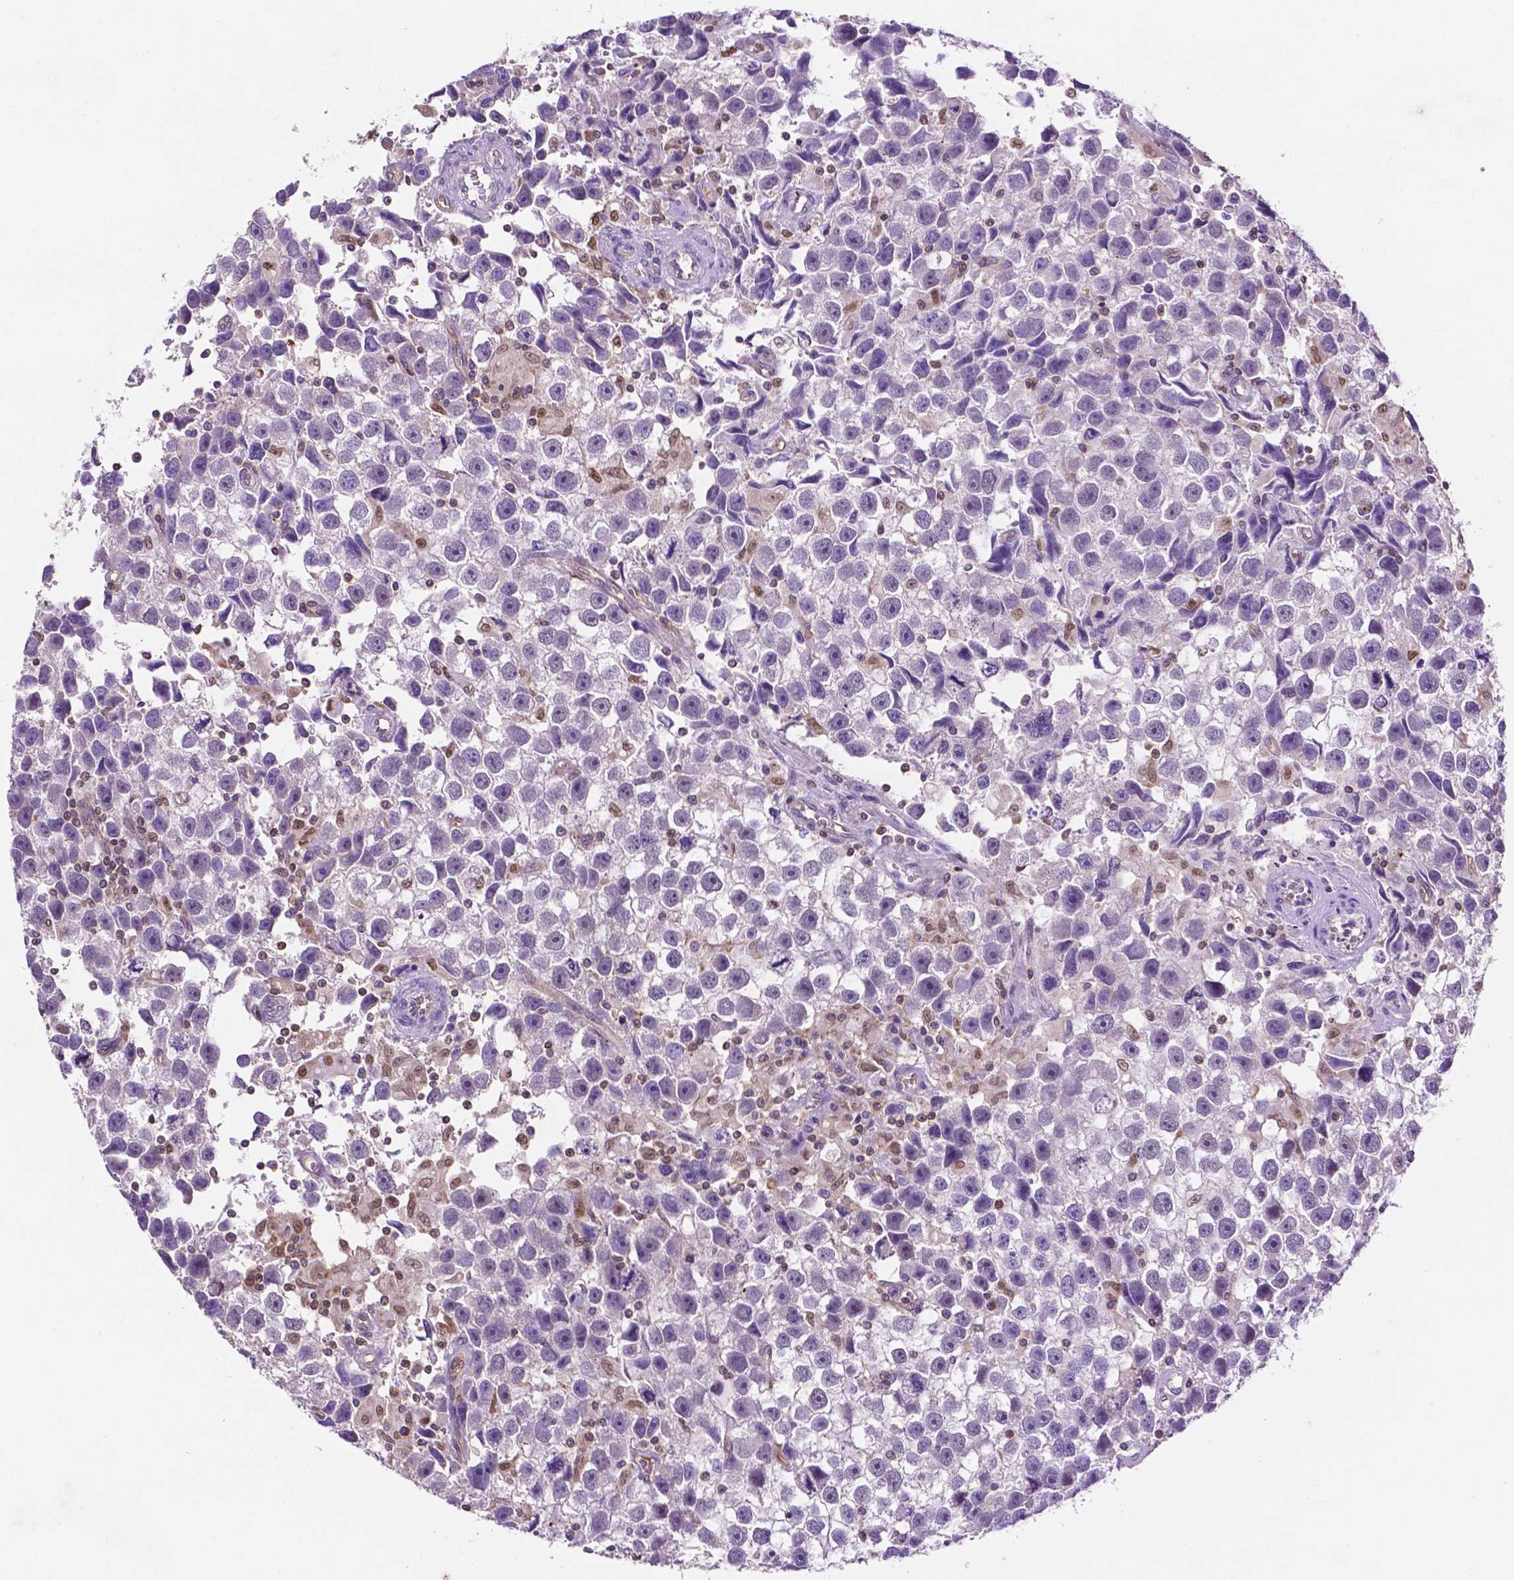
{"staining": {"intensity": "negative", "quantity": "none", "location": "none"}, "tissue": "testis cancer", "cell_type": "Tumor cells", "image_type": "cancer", "snomed": [{"axis": "morphology", "description": "Seminoma, NOS"}, {"axis": "topography", "description": "Testis"}], "caption": "Image shows no protein expression in tumor cells of seminoma (testis) tissue.", "gene": "DCN", "patient": {"sex": "male", "age": 43}}